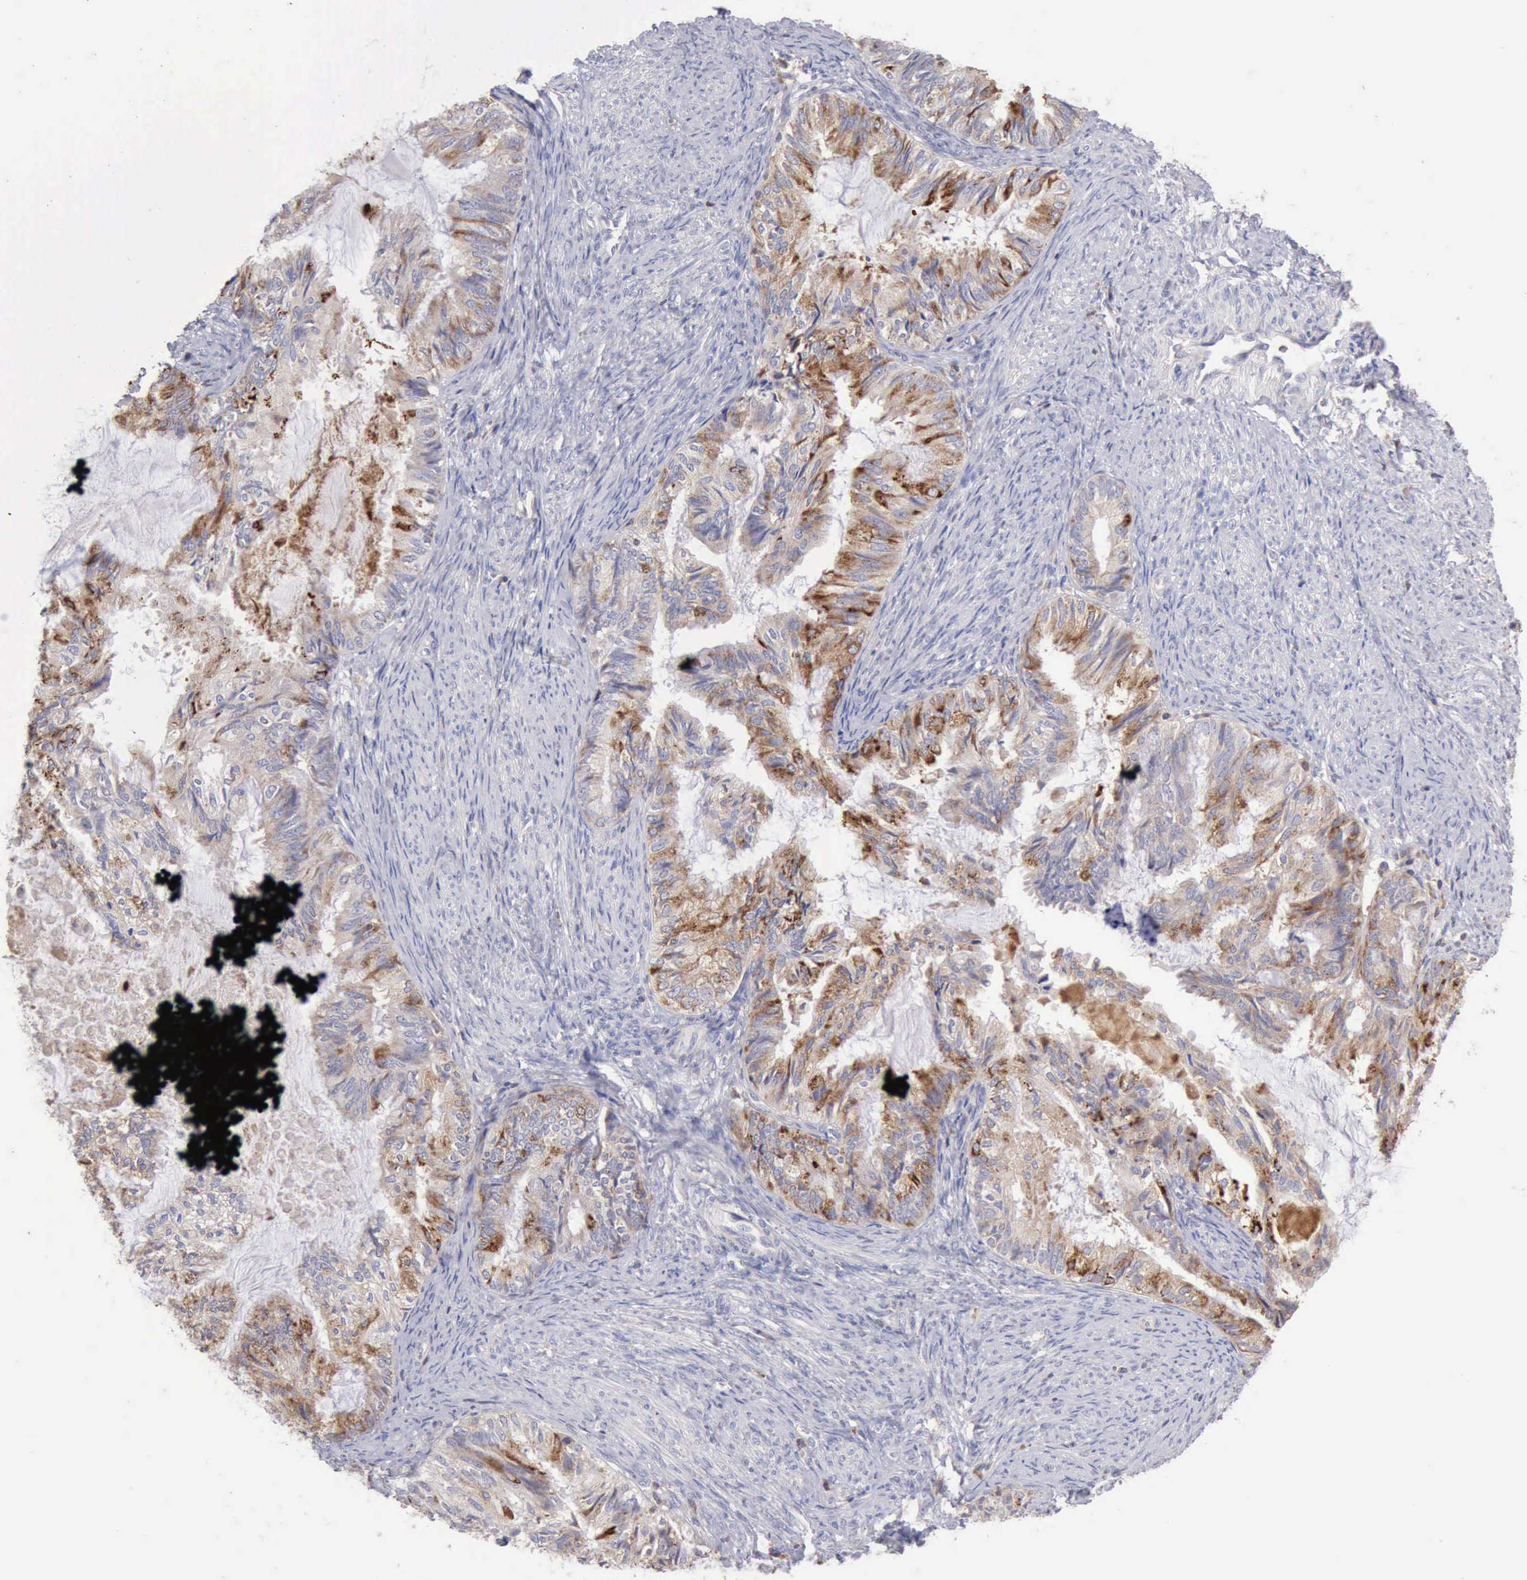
{"staining": {"intensity": "weak", "quantity": "25%-75%", "location": "cytoplasmic/membranous"}, "tissue": "endometrial cancer", "cell_type": "Tumor cells", "image_type": "cancer", "snomed": [{"axis": "morphology", "description": "Adenocarcinoma, NOS"}, {"axis": "topography", "description": "Endometrium"}], "caption": "Immunohistochemistry (IHC) (DAB (3,3'-diaminobenzidine)) staining of adenocarcinoma (endometrial) reveals weak cytoplasmic/membranous protein expression in about 25%-75% of tumor cells. (Brightfield microscopy of DAB IHC at high magnification).", "gene": "SASH3", "patient": {"sex": "female", "age": 86}}